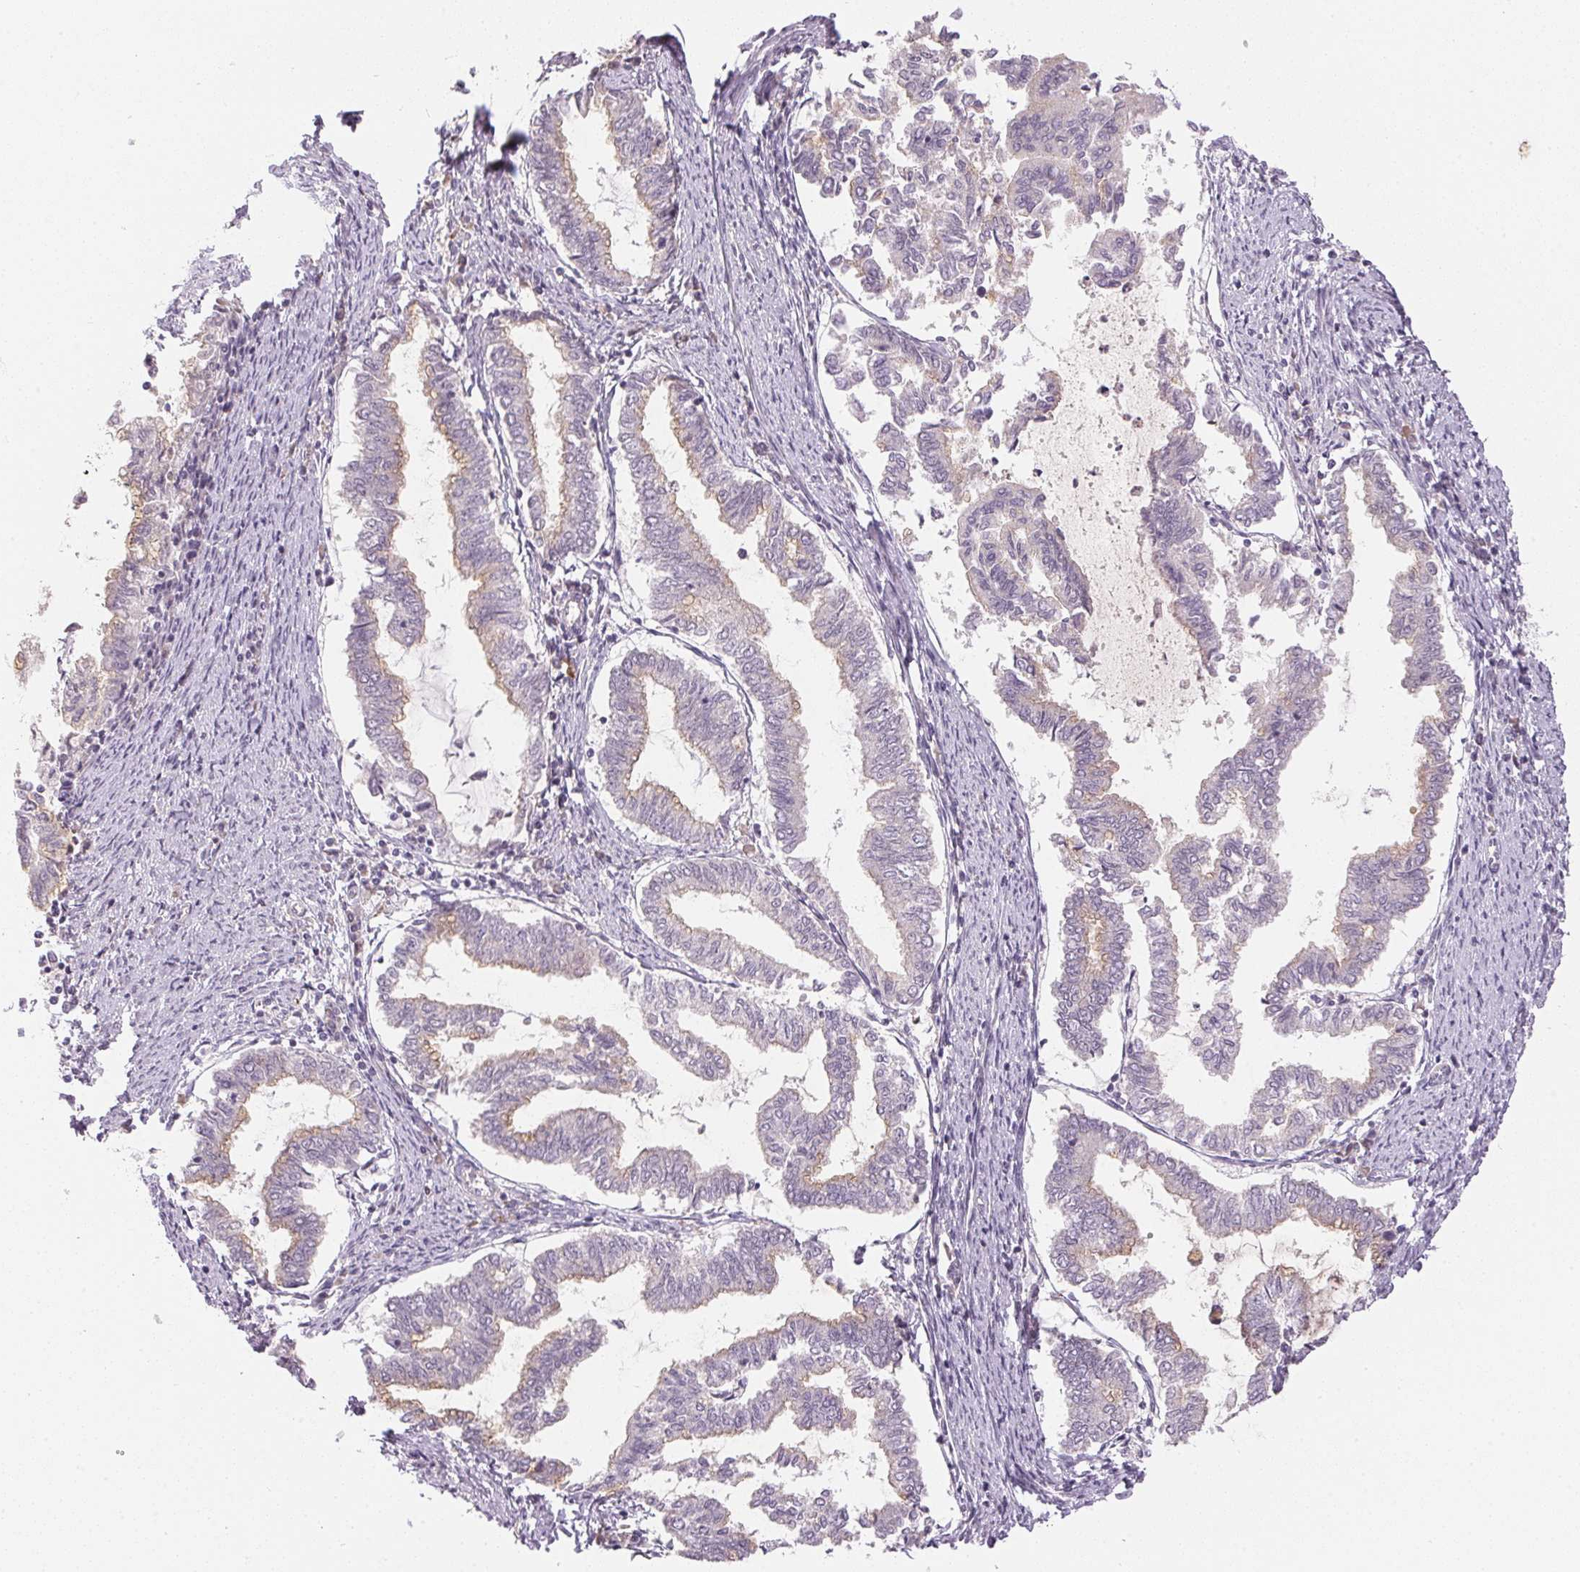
{"staining": {"intensity": "negative", "quantity": "none", "location": "none"}, "tissue": "endometrial cancer", "cell_type": "Tumor cells", "image_type": "cancer", "snomed": [{"axis": "morphology", "description": "Adenocarcinoma, NOS"}, {"axis": "topography", "description": "Endometrium"}], "caption": "The micrograph shows no significant staining in tumor cells of adenocarcinoma (endometrial).", "gene": "TTC23L", "patient": {"sex": "female", "age": 79}}